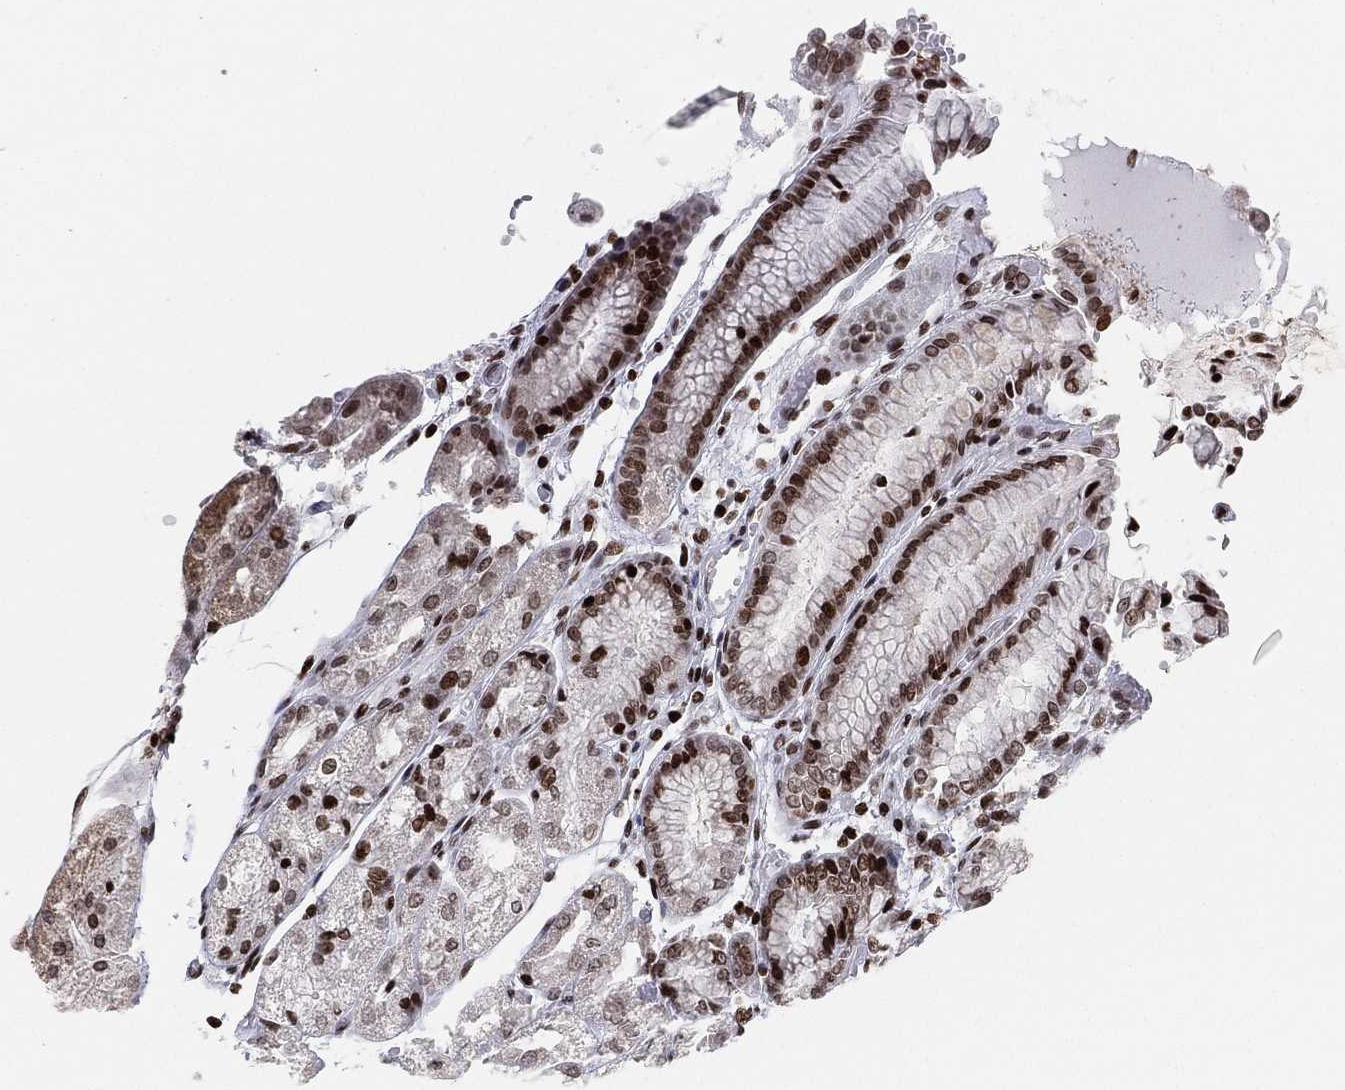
{"staining": {"intensity": "moderate", "quantity": ">75%", "location": "nuclear"}, "tissue": "stomach", "cell_type": "Glandular cells", "image_type": "normal", "snomed": [{"axis": "morphology", "description": "Normal tissue, NOS"}, {"axis": "topography", "description": "Stomach, upper"}], "caption": "This image exhibits immunohistochemistry (IHC) staining of normal human stomach, with medium moderate nuclear staining in approximately >75% of glandular cells.", "gene": "MFSD14A", "patient": {"sex": "male", "age": 72}}